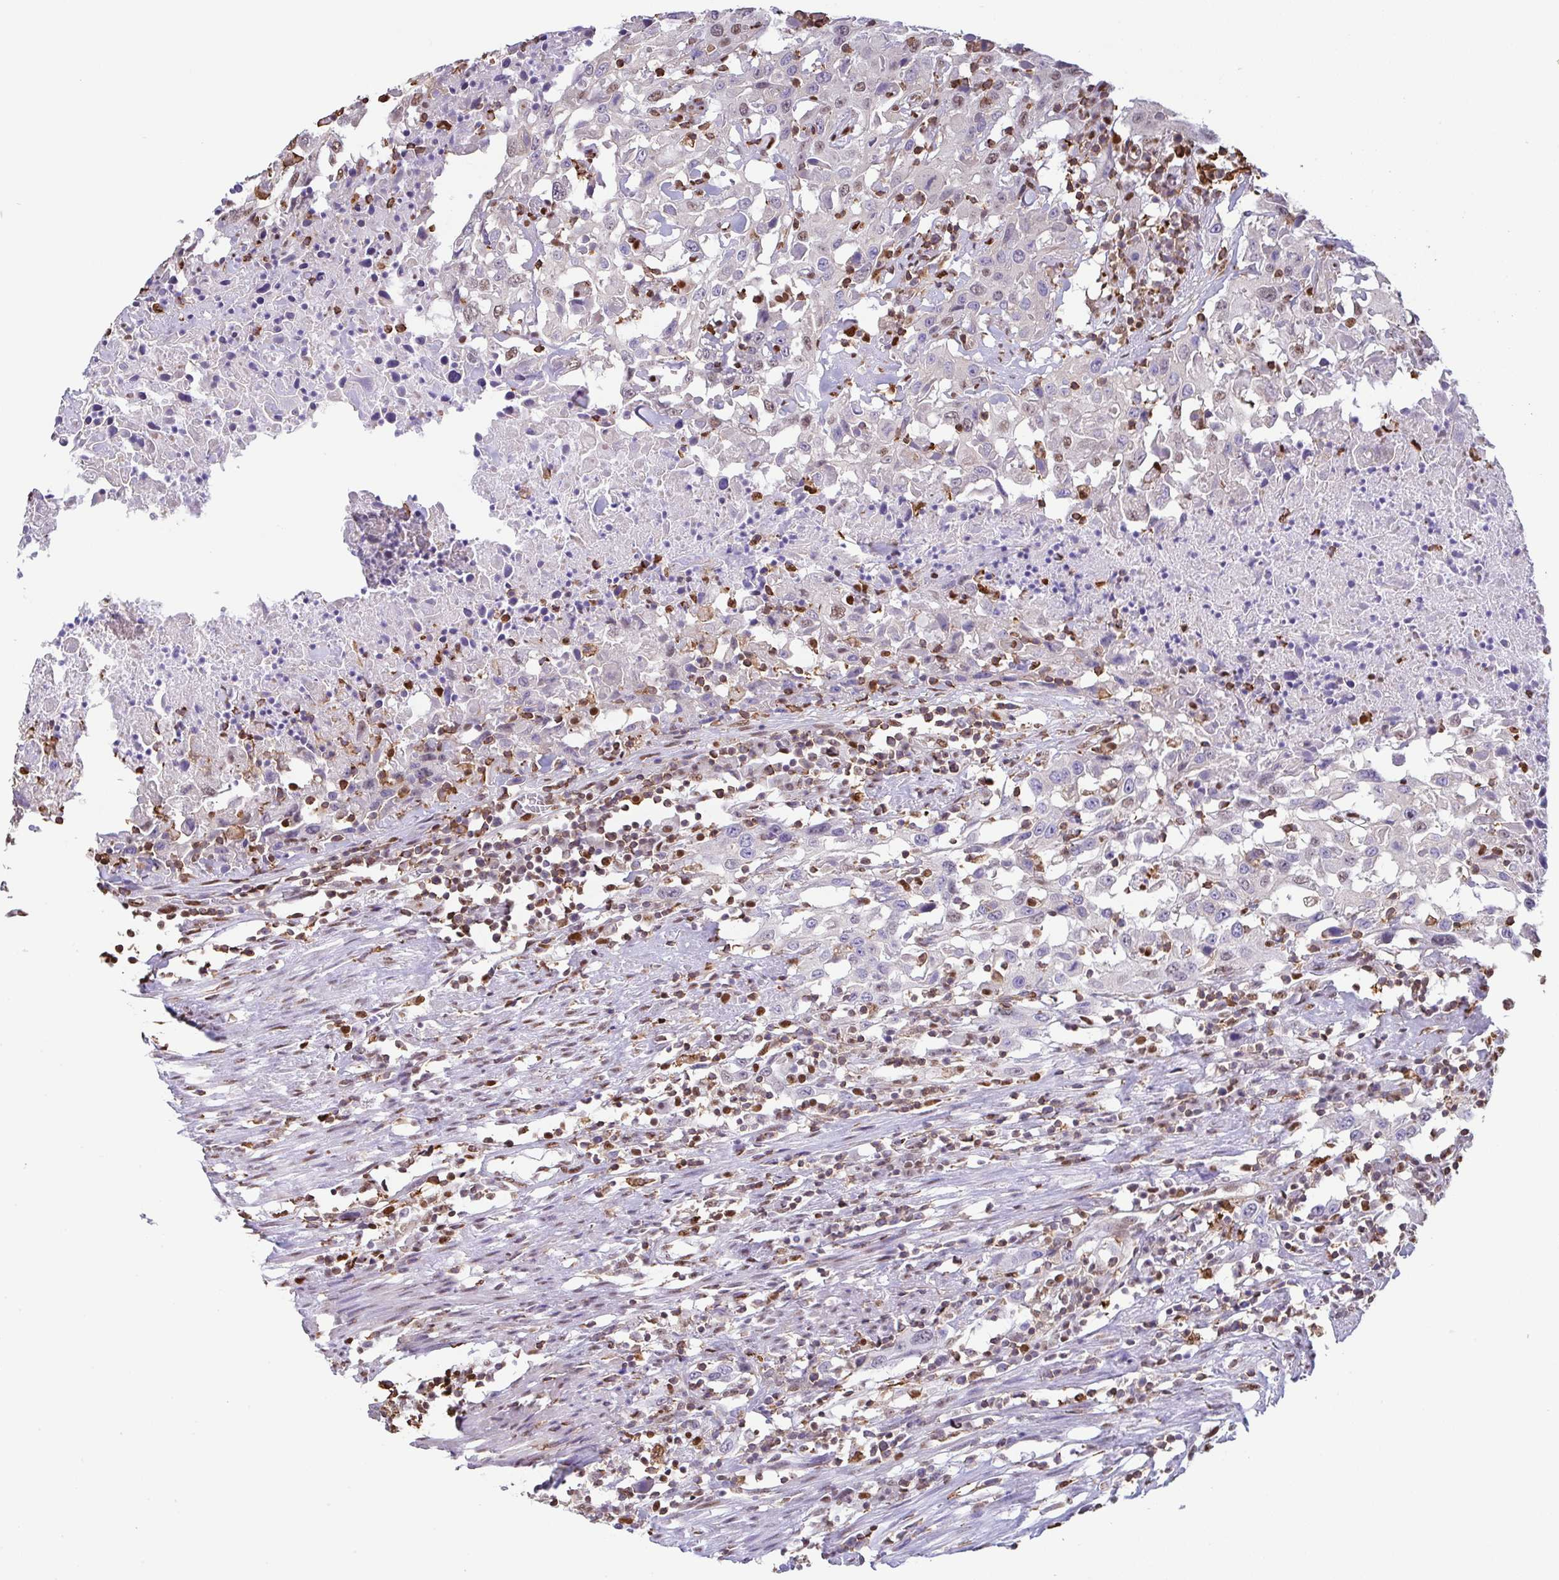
{"staining": {"intensity": "negative", "quantity": "none", "location": "none"}, "tissue": "urothelial cancer", "cell_type": "Tumor cells", "image_type": "cancer", "snomed": [{"axis": "morphology", "description": "Urothelial carcinoma, High grade"}, {"axis": "topography", "description": "Urinary bladder"}], "caption": "This is an IHC histopathology image of human urothelial carcinoma (high-grade). There is no expression in tumor cells.", "gene": "BTBD10", "patient": {"sex": "male", "age": 61}}